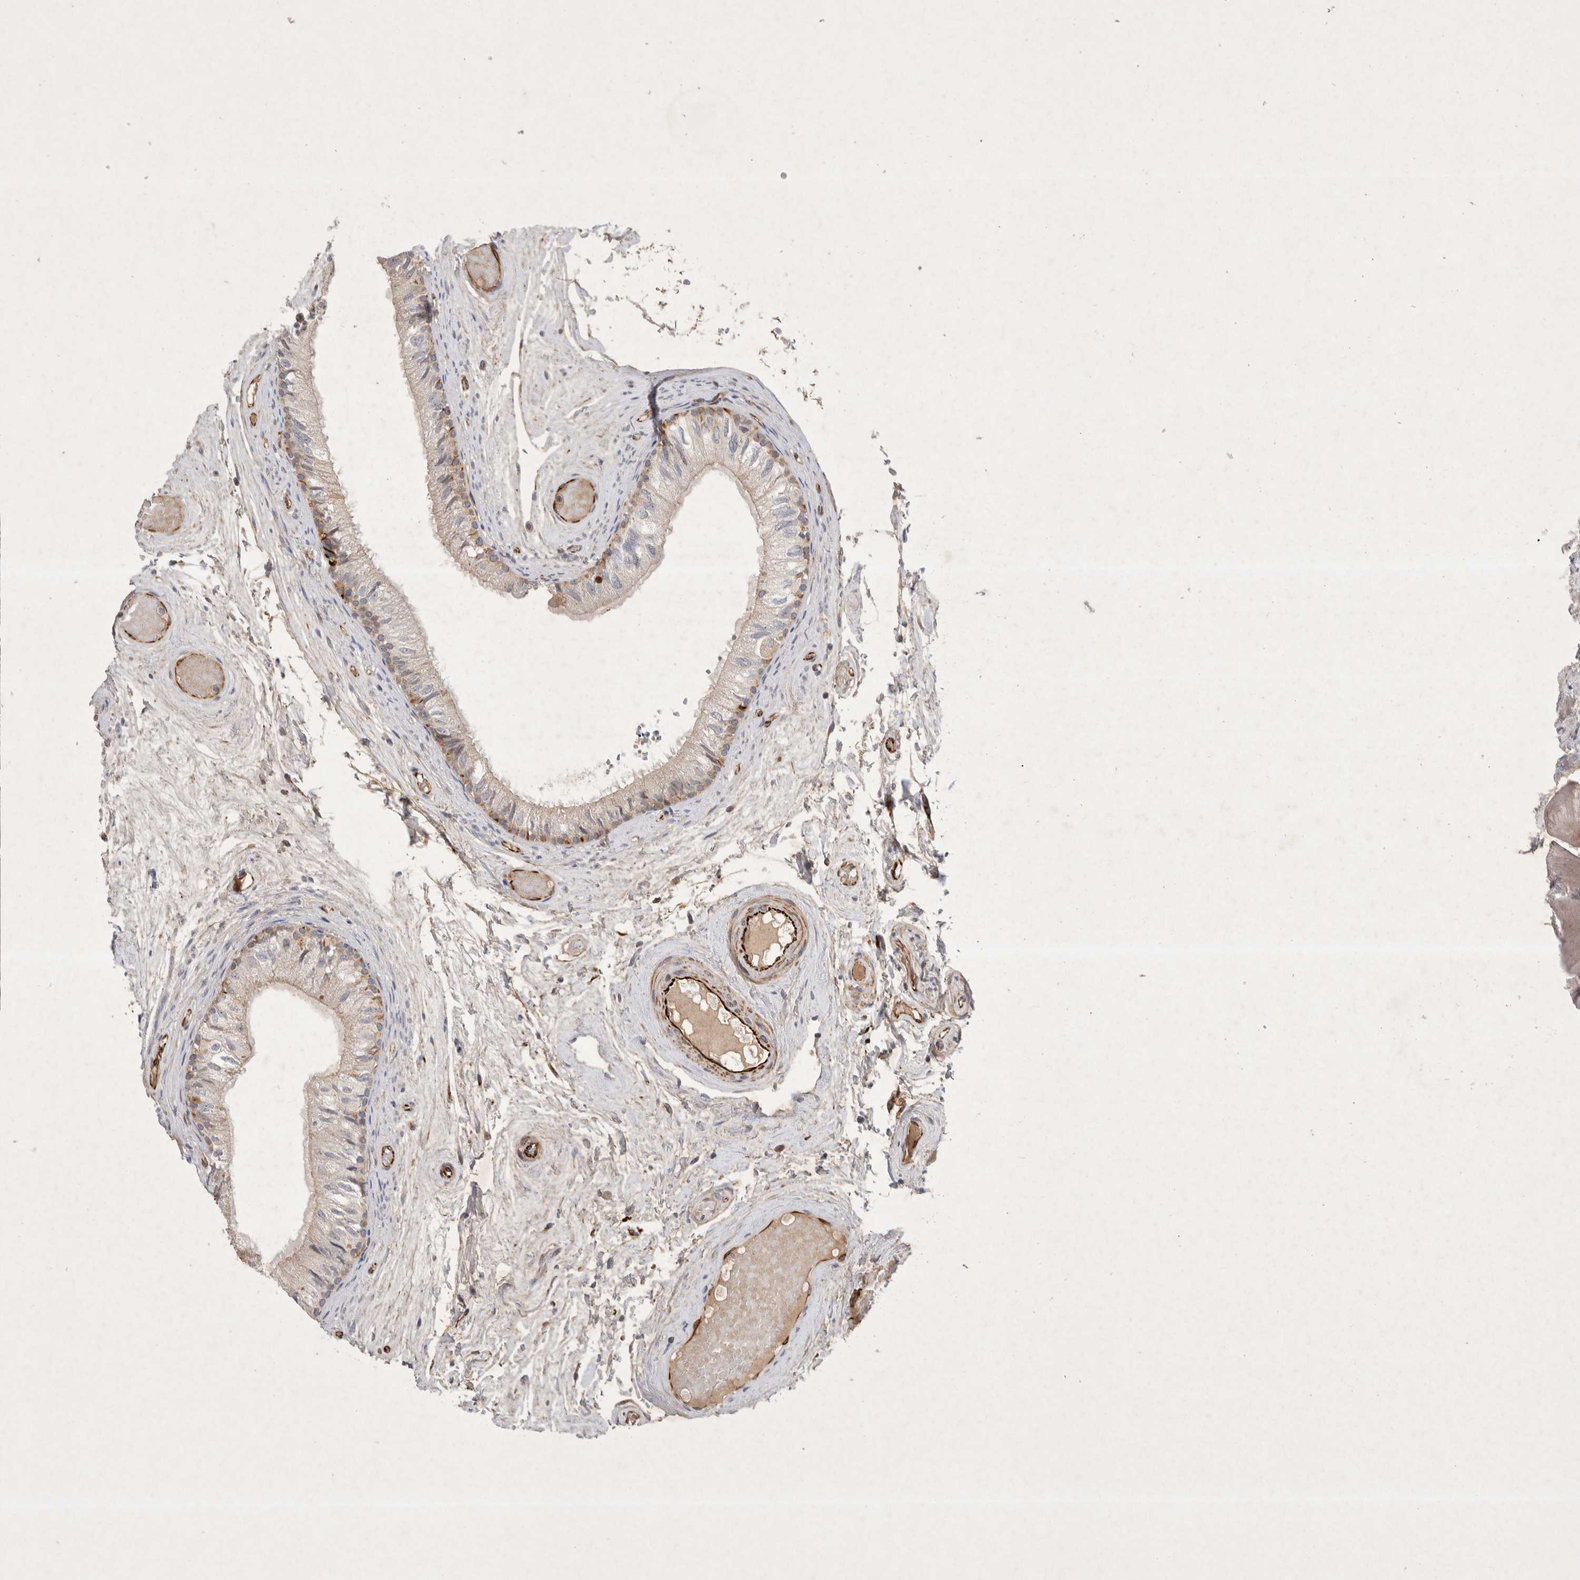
{"staining": {"intensity": "moderate", "quantity": ">75%", "location": "cytoplasmic/membranous"}, "tissue": "epididymis", "cell_type": "Glandular cells", "image_type": "normal", "snomed": [{"axis": "morphology", "description": "Normal tissue, NOS"}, {"axis": "topography", "description": "Epididymis"}], "caption": "Brown immunohistochemical staining in benign epididymis displays moderate cytoplasmic/membranous expression in approximately >75% of glandular cells. The staining was performed using DAB, with brown indicating positive protein expression. Nuclei are stained blue with hematoxylin.", "gene": "NMU", "patient": {"sex": "male", "age": 79}}